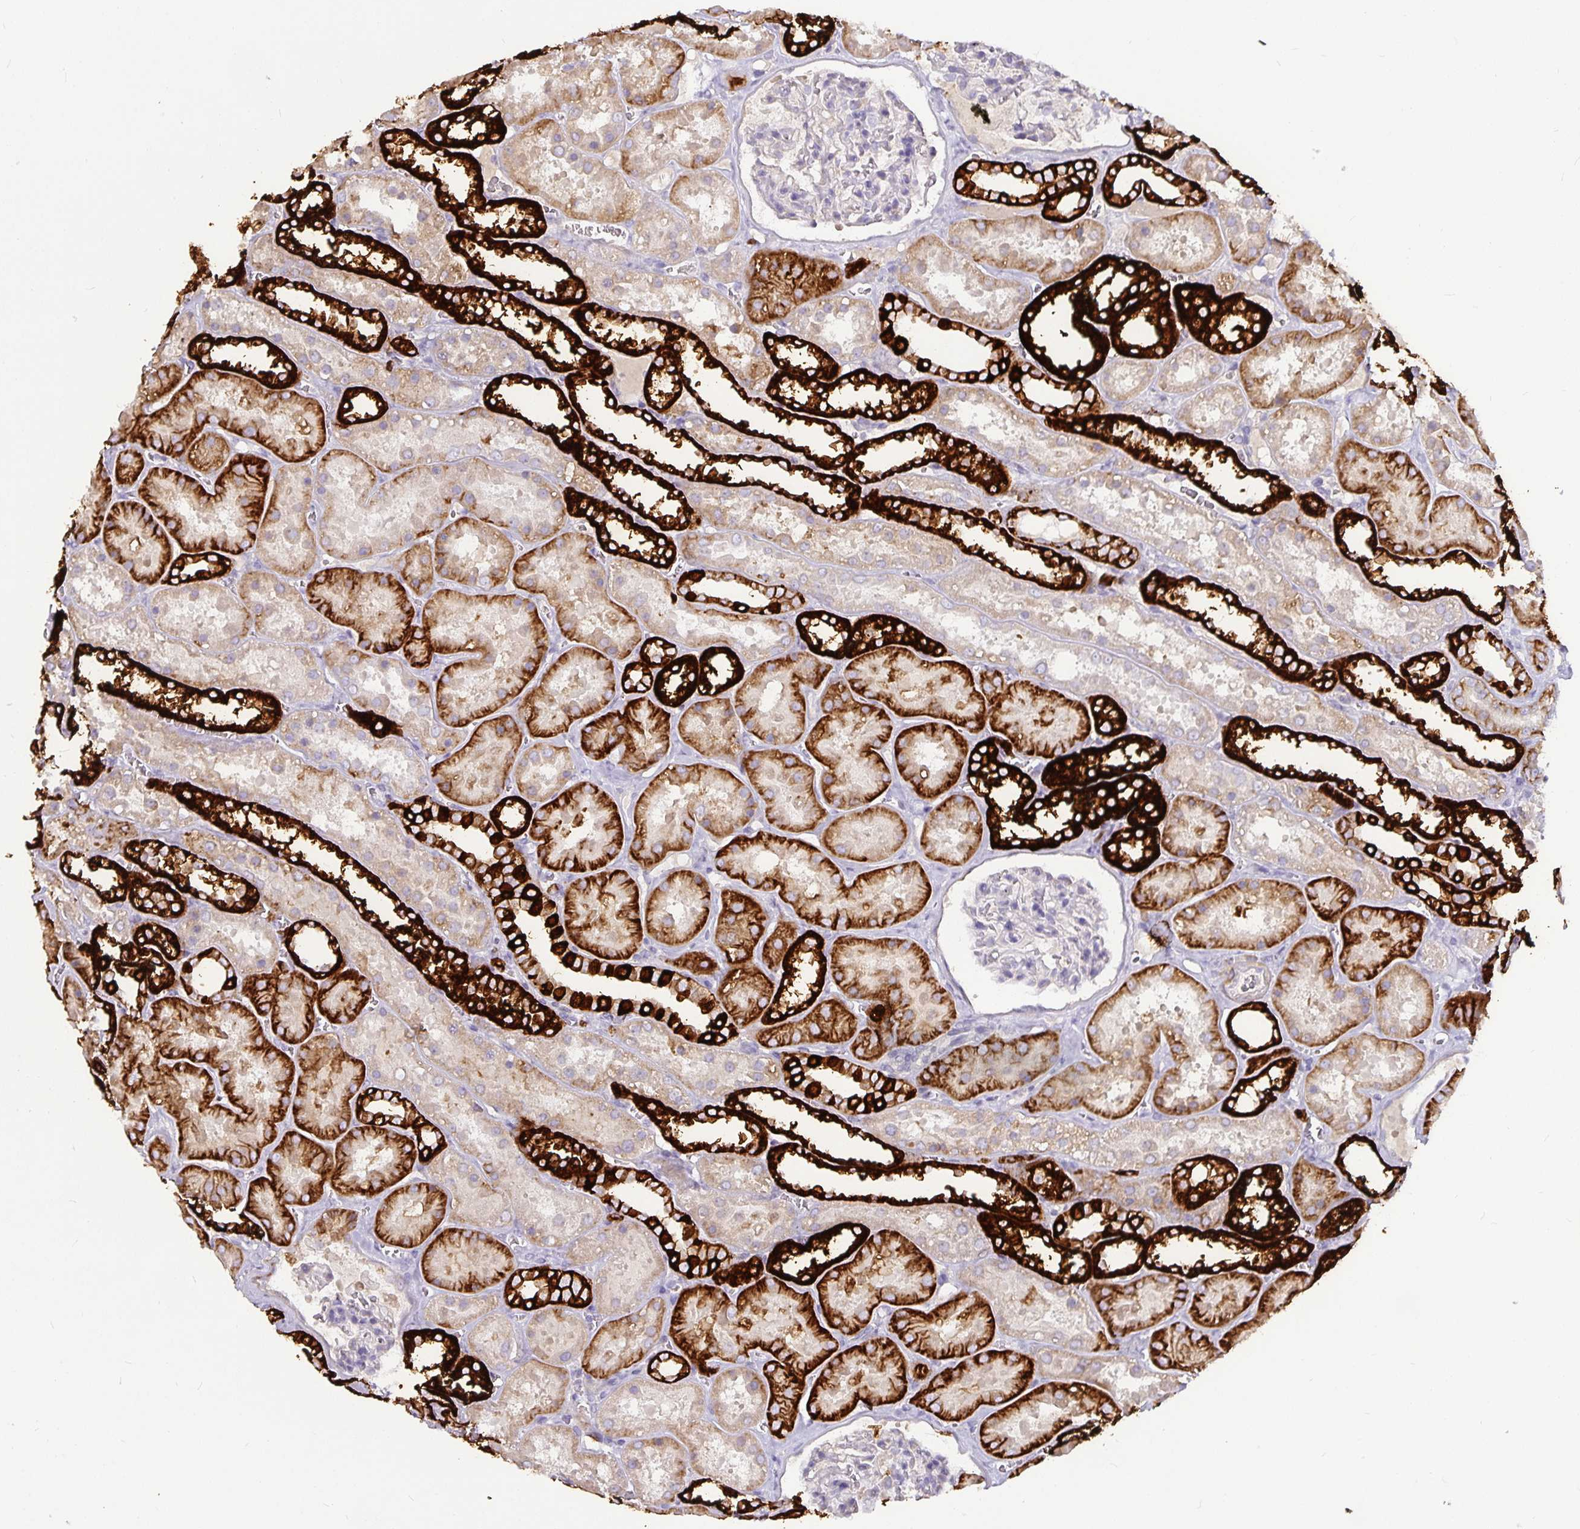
{"staining": {"intensity": "negative", "quantity": "none", "location": "none"}, "tissue": "kidney", "cell_type": "Cells in glomeruli", "image_type": "normal", "snomed": [{"axis": "morphology", "description": "Normal tissue, NOS"}, {"axis": "topography", "description": "Kidney"}], "caption": "The histopathology image reveals no staining of cells in glomeruli in normal kidney. (DAB (3,3'-diaminobenzidine) immunohistochemistry with hematoxylin counter stain).", "gene": "CA12", "patient": {"sex": "female", "age": 41}}